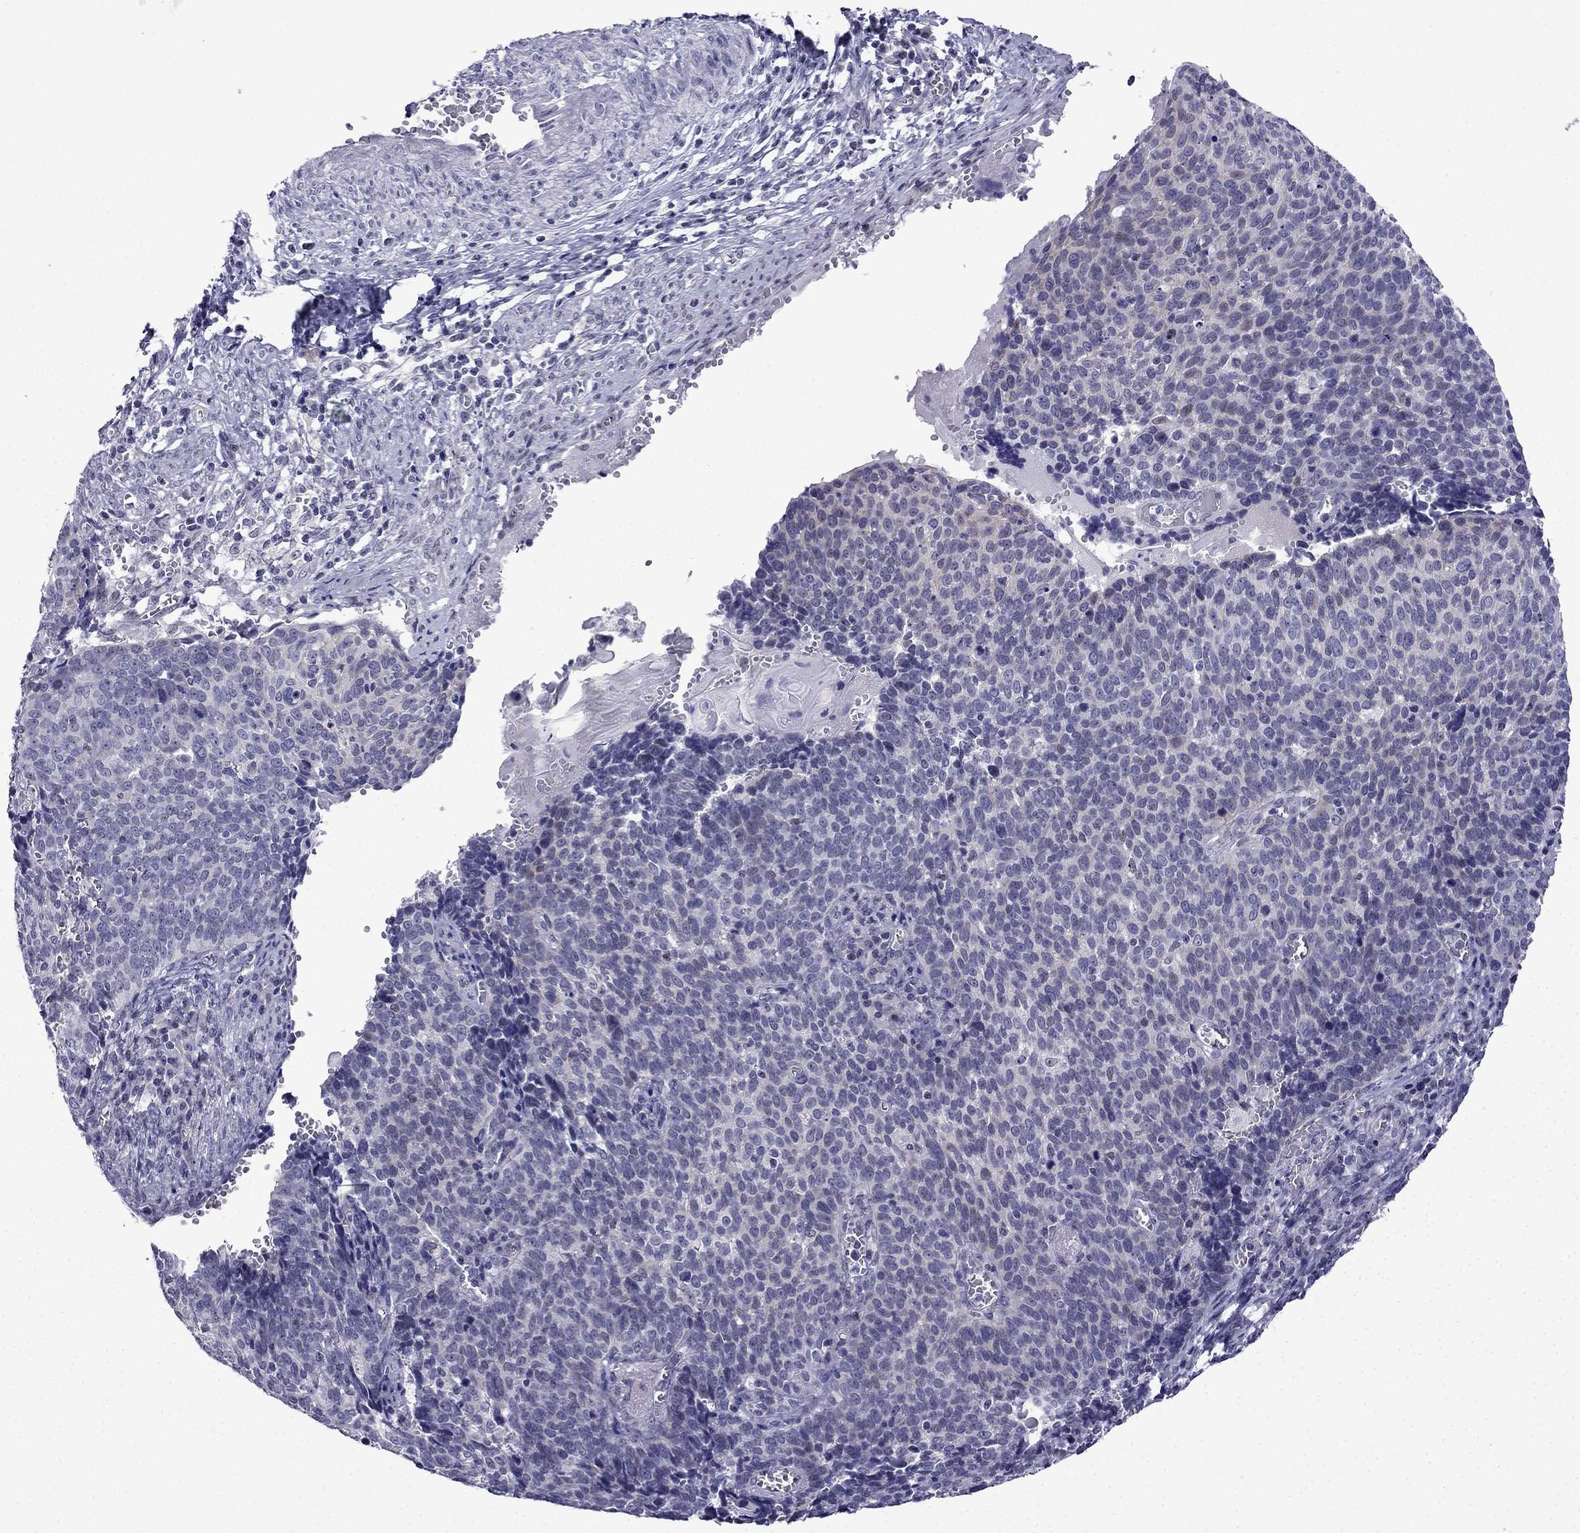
{"staining": {"intensity": "negative", "quantity": "none", "location": "none"}, "tissue": "cervical cancer", "cell_type": "Tumor cells", "image_type": "cancer", "snomed": [{"axis": "morphology", "description": "Normal tissue, NOS"}, {"axis": "morphology", "description": "Squamous cell carcinoma, NOS"}, {"axis": "topography", "description": "Cervix"}], "caption": "This micrograph is of cervical cancer (squamous cell carcinoma) stained with immunohistochemistry (IHC) to label a protein in brown with the nuclei are counter-stained blue. There is no positivity in tumor cells.", "gene": "POM121L12", "patient": {"sex": "female", "age": 39}}